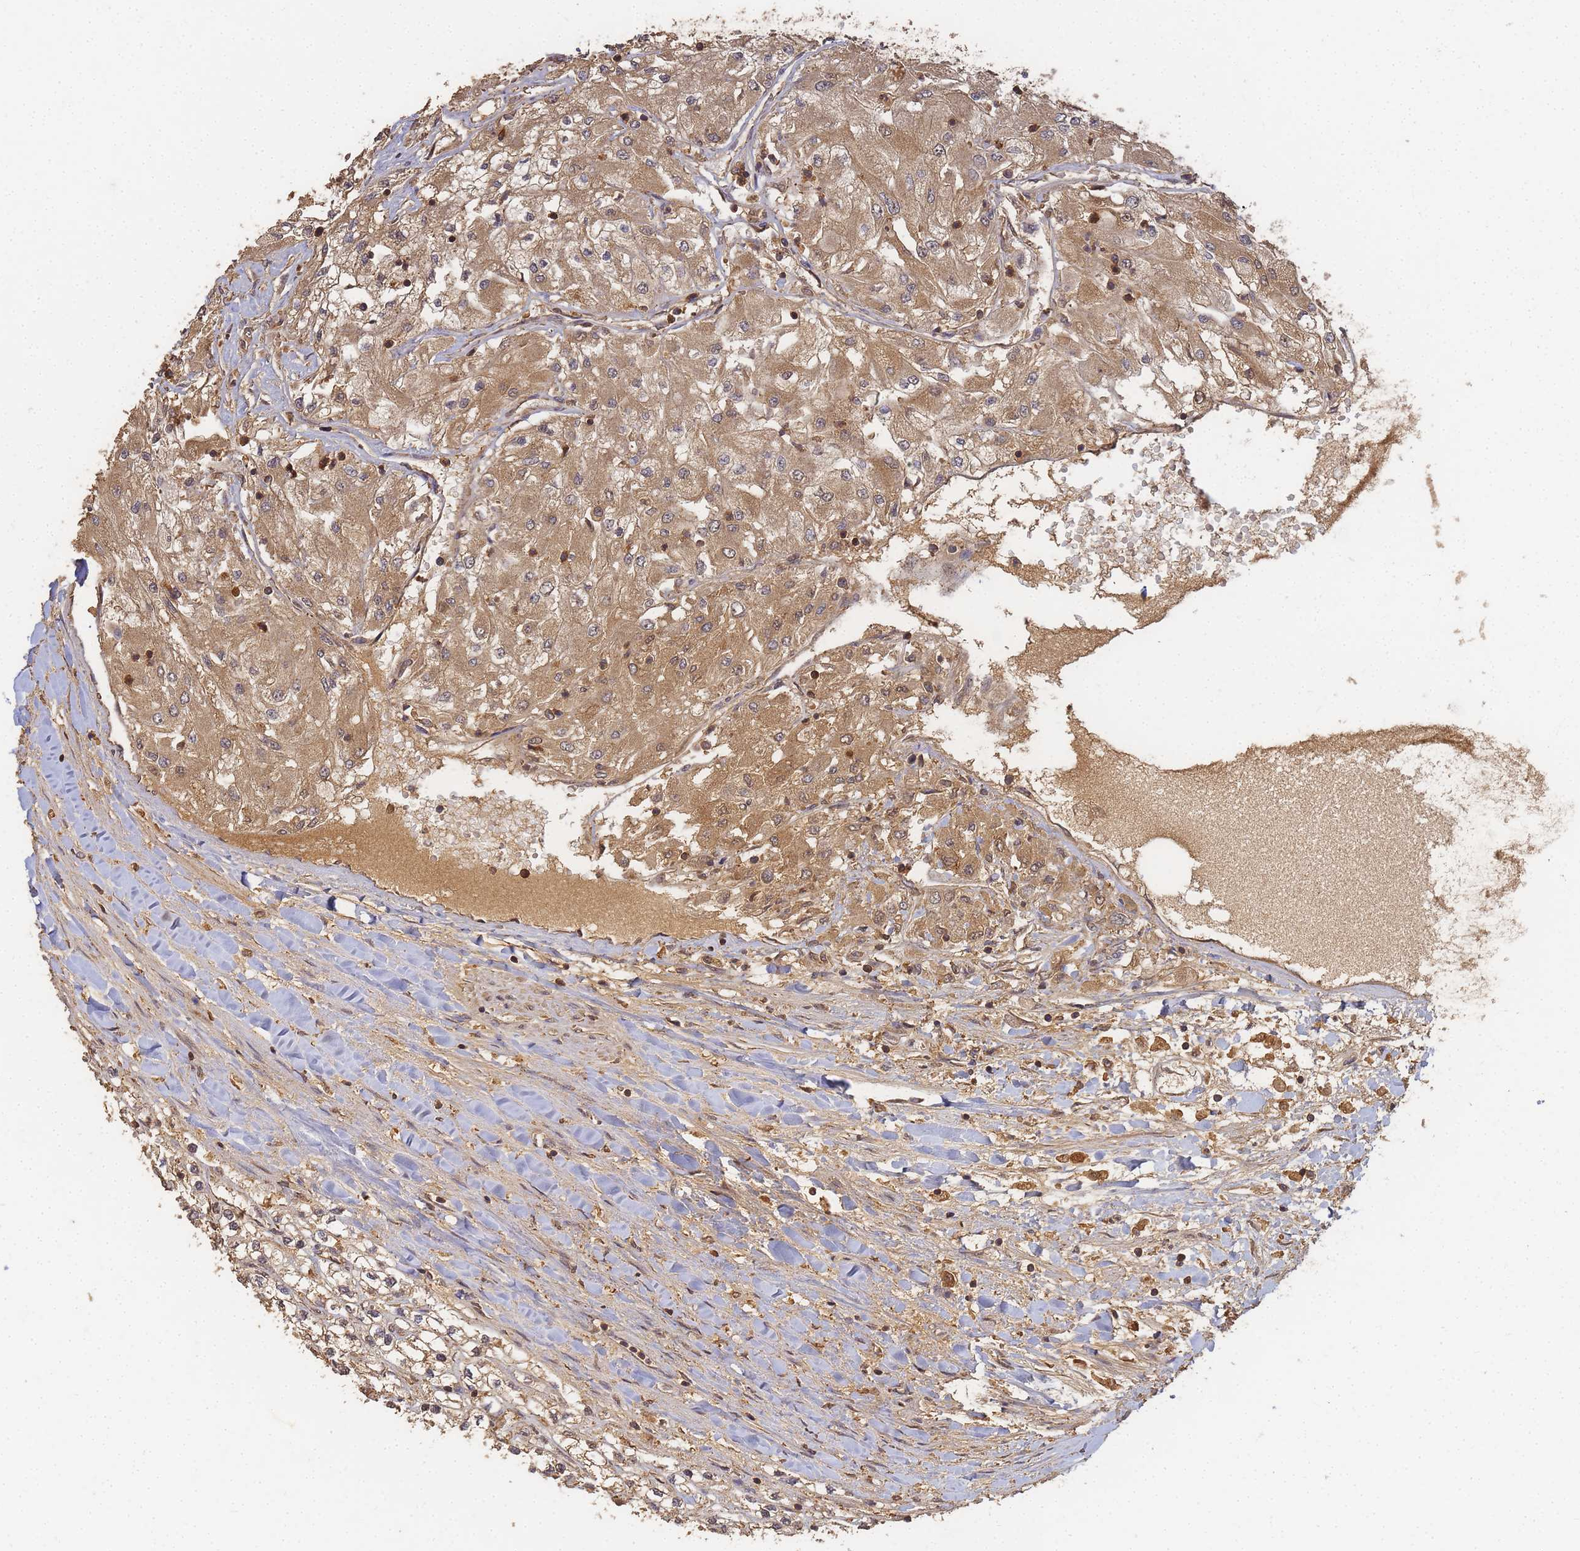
{"staining": {"intensity": "moderate", "quantity": ">75%", "location": "cytoplasmic/membranous"}, "tissue": "renal cancer", "cell_type": "Tumor cells", "image_type": "cancer", "snomed": [{"axis": "morphology", "description": "Adenocarcinoma, NOS"}, {"axis": "topography", "description": "Kidney"}], "caption": "Approximately >75% of tumor cells in human renal adenocarcinoma display moderate cytoplasmic/membranous protein staining as visualized by brown immunohistochemical staining.", "gene": "ALKBH1", "patient": {"sex": "male", "age": 80}}